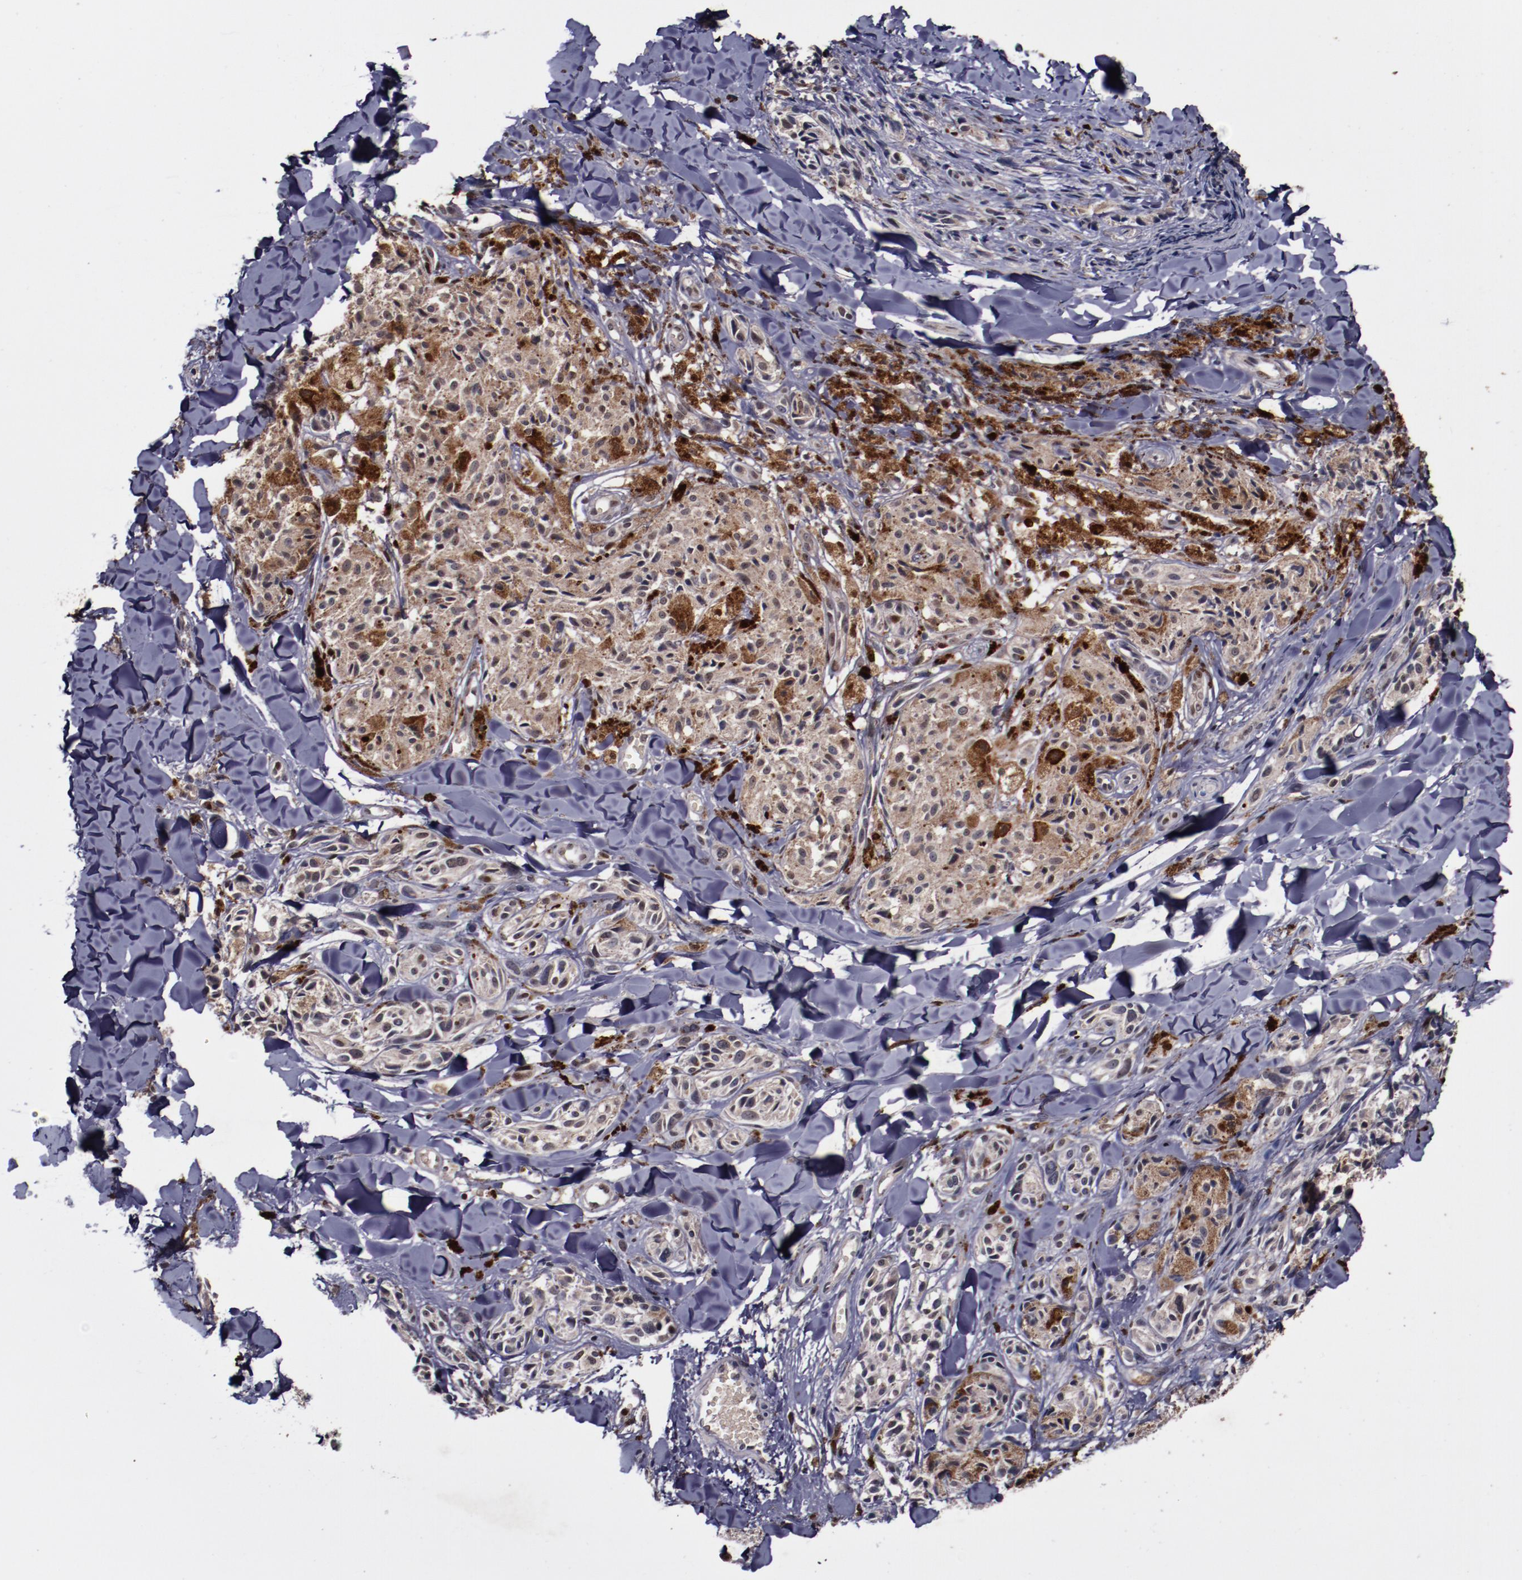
{"staining": {"intensity": "weak", "quantity": "25%-75%", "location": "cytoplasmic/membranous"}, "tissue": "melanoma", "cell_type": "Tumor cells", "image_type": "cancer", "snomed": [{"axis": "morphology", "description": "Malignant melanoma, Metastatic site"}, {"axis": "topography", "description": "Skin"}], "caption": "This micrograph exhibits immunohistochemistry staining of melanoma, with low weak cytoplasmic/membranous staining in approximately 25%-75% of tumor cells.", "gene": "CHEK2", "patient": {"sex": "female", "age": 66}}